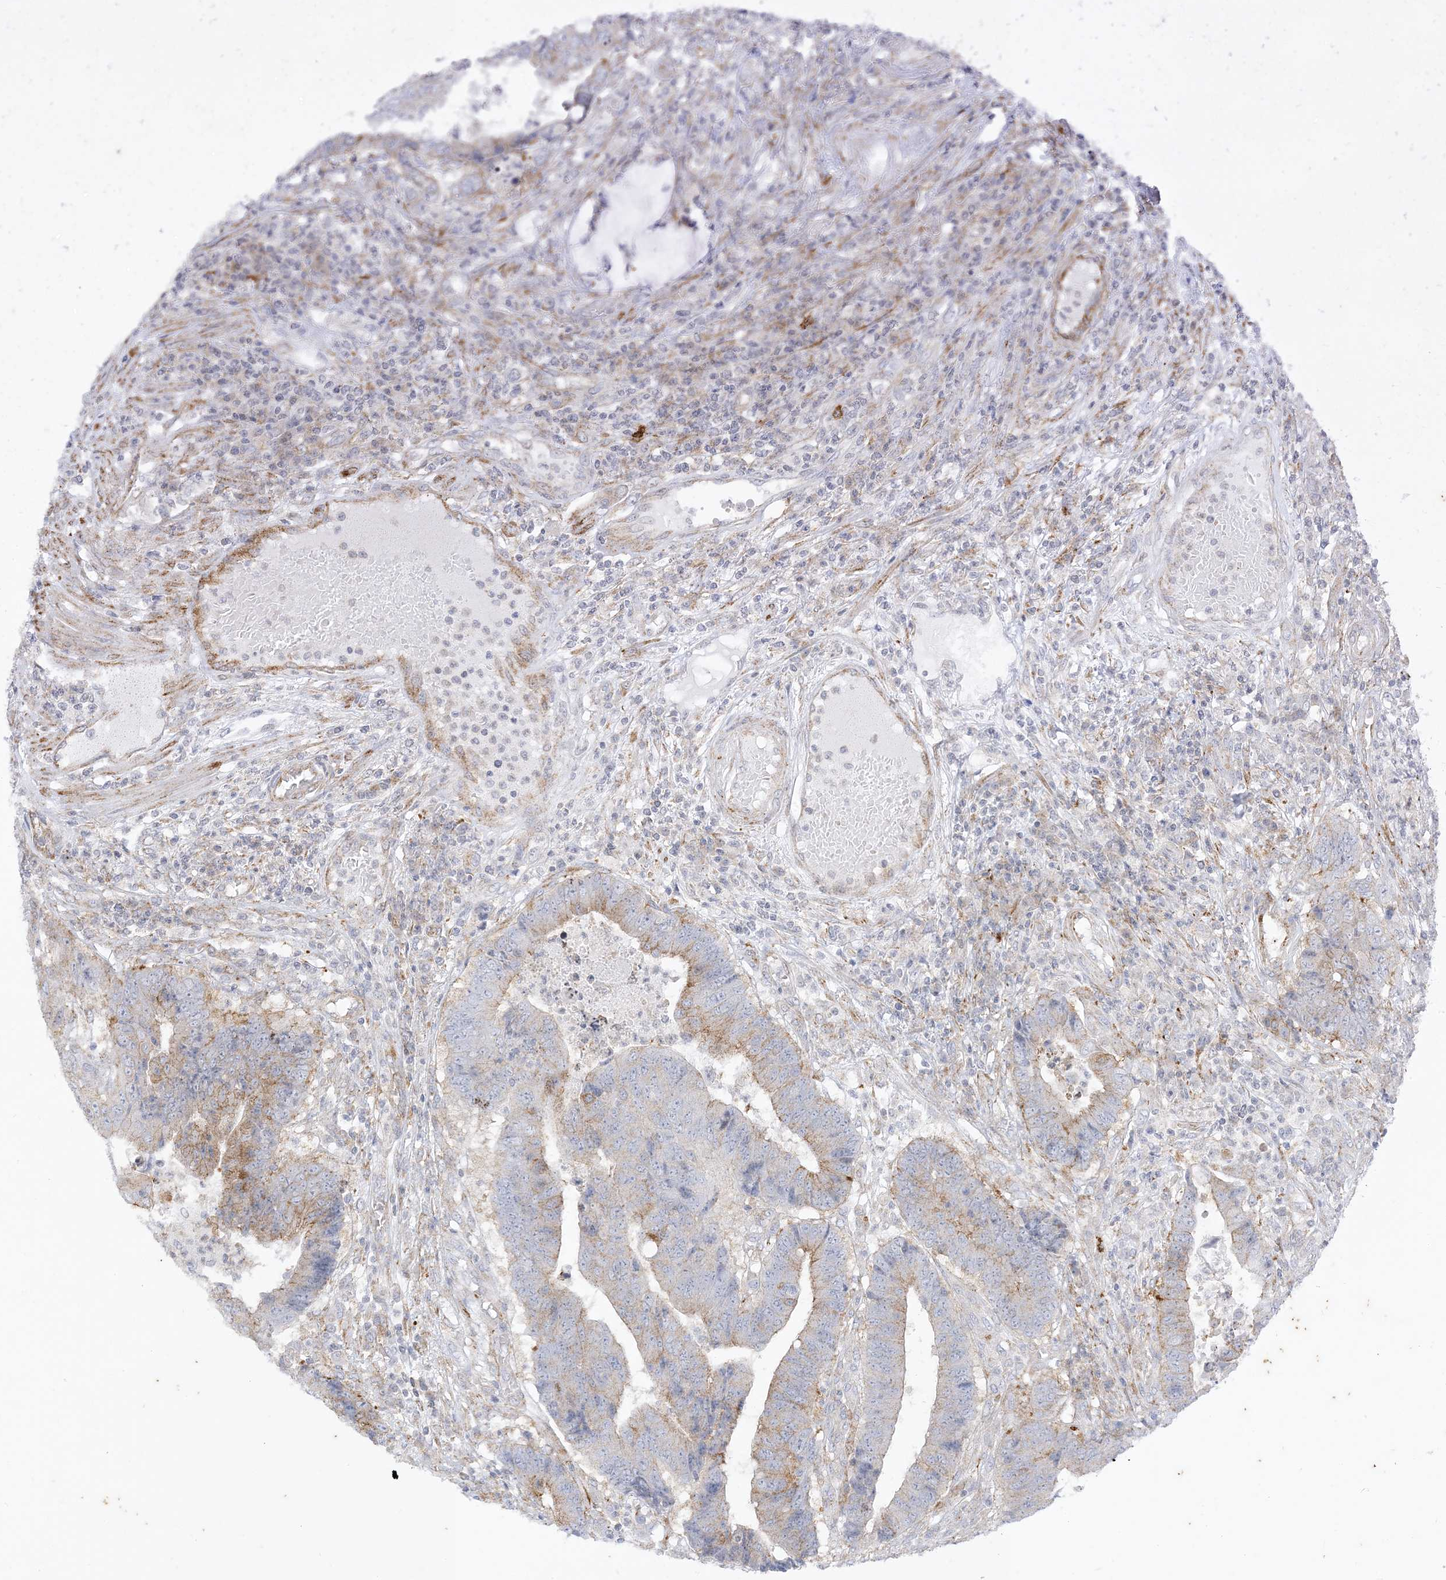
{"staining": {"intensity": "moderate", "quantity": "<25%", "location": "cytoplasmic/membranous"}, "tissue": "colorectal cancer", "cell_type": "Tumor cells", "image_type": "cancer", "snomed": [{"axis": "morphology", "description": "Adenocarcinoma, NOS"}, {"axis": "topography", "description": "Rectum"}], "caption": "This photomicrograph displays immunohistochemistry staining of human adenocarcinoma (colorectal), with low moderate cytoplasmic/membranous staining in about <25% of tumor cells.", "gene": "RAC1", "patient": {"sex": "male", "age": 84}}